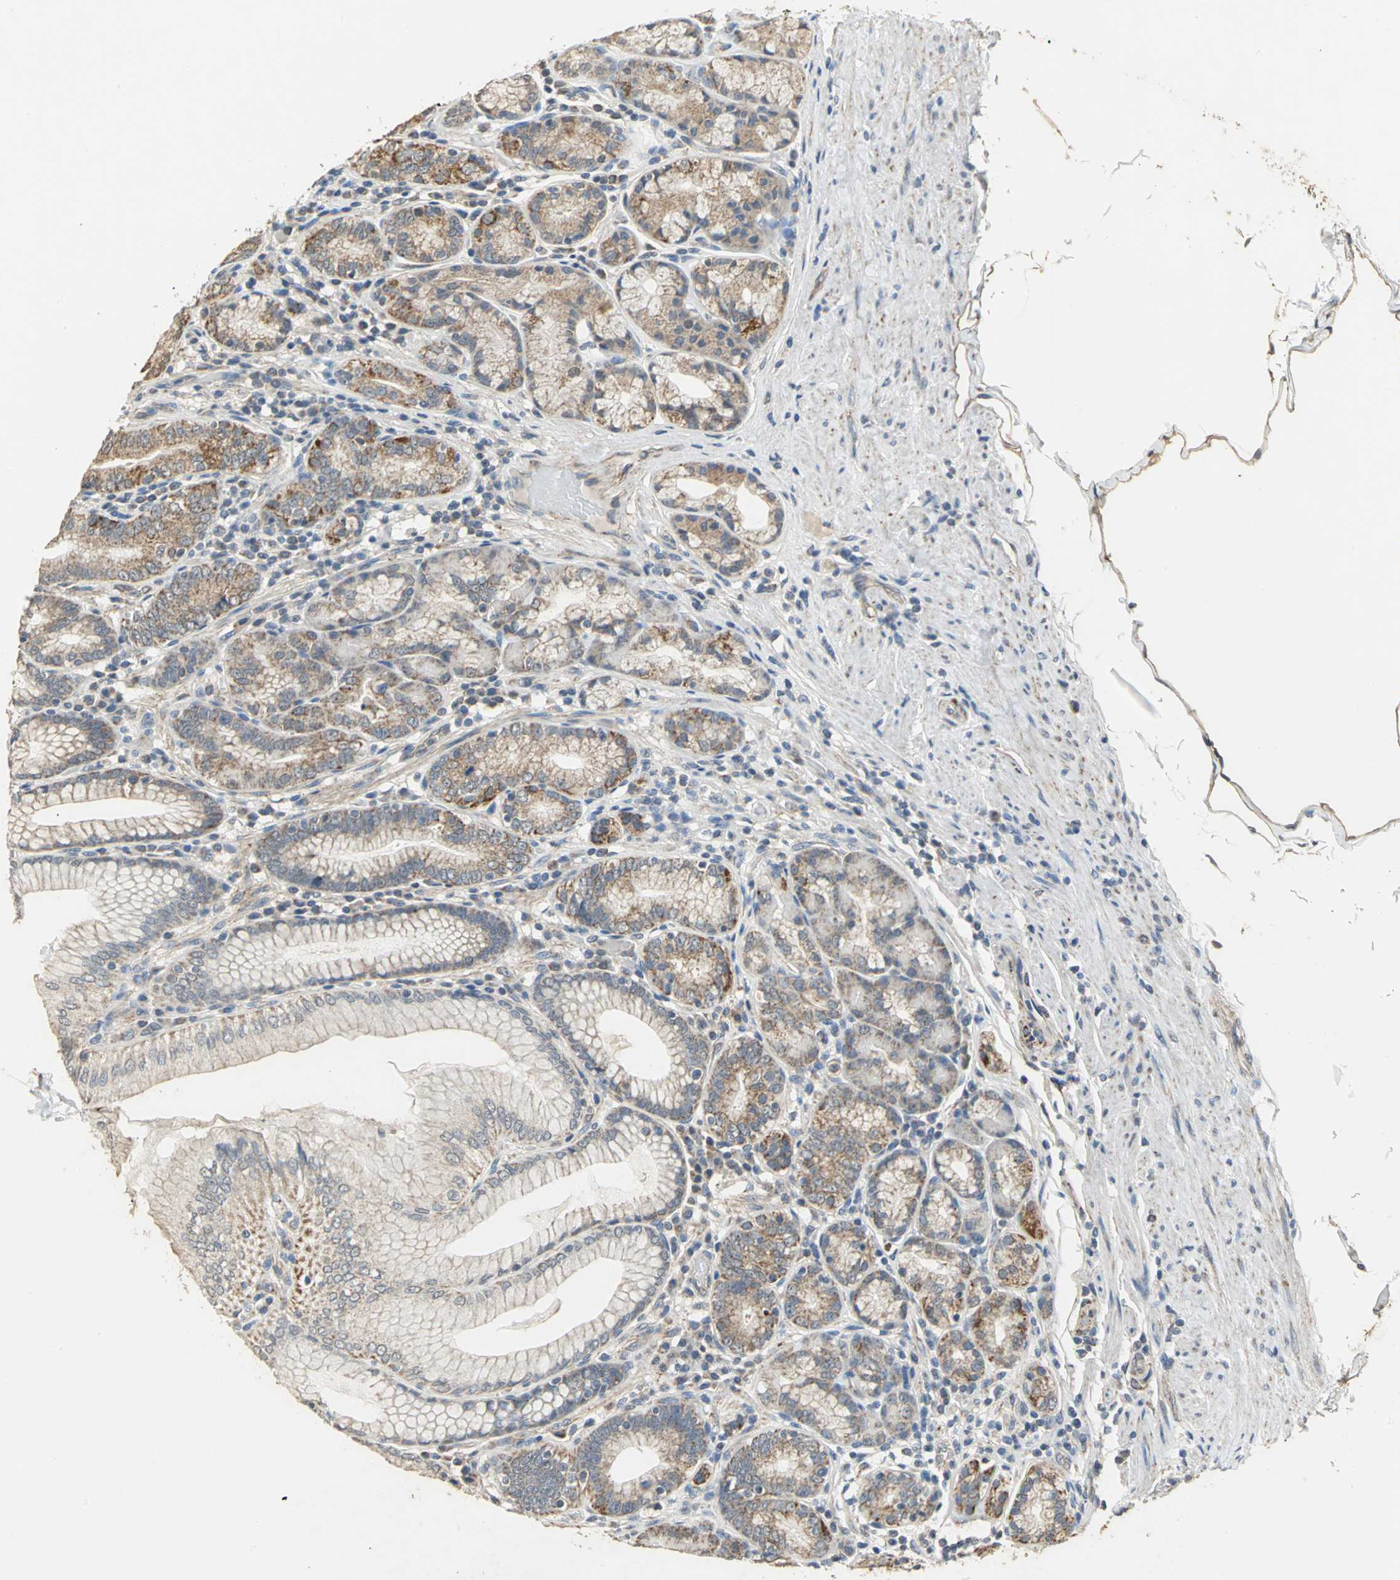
{"staining": {"intensity": "moderate", "quantity": ">75%", "location": "cytoplasmic/membranous"}, "tissue": "stomach", "cell_type": "Glandular cells", "image_type": "normal", "snomed": [{"axis": "morphology", "description": "Normal tissue, NOS"}, {"axis": "topography", "description": "Stomach, lower"}], "caption": "Protein staining of unremarkable stomach shows moderate cytoplasmic/membranous staining in about >75% of glandular cells. The protein of interest is shown in brown color, while the nuclei are stained blue.", "gene": "NDUFB5", "patient": {"sex": "female", "age": 76}}